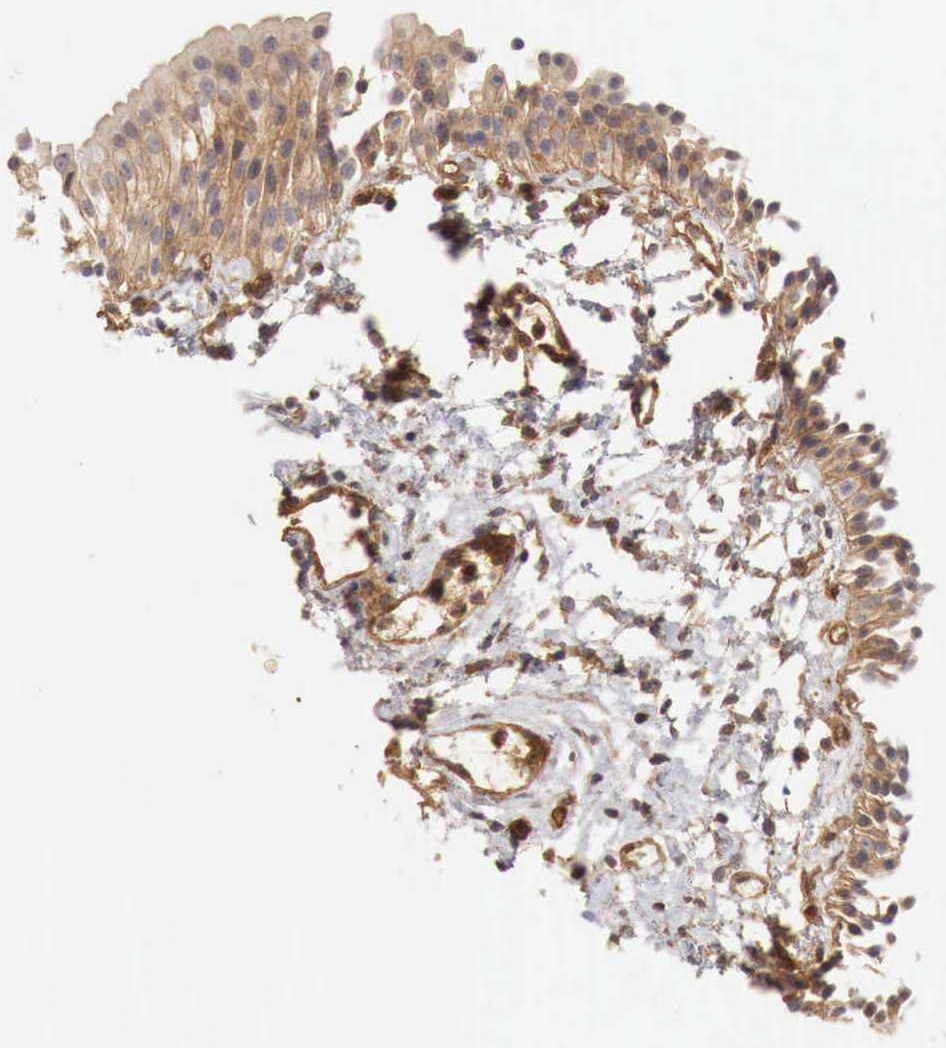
{"staining": {"intensity": "moderate", "quantity": ">75%", "location": "cytoplasmic/membranous"}, "tissue": "urinary bladder", "cell_type": "Urothelial cells", "image_type": "normal", "snomed": [{"axis": "morphology", "description": "Normal tissue, NOS"}, {"axis": "topography", "description": "Urinary bladder"}], "caption": "DAB immunohistochemical staining of unremarkable urinary bladder displays moderate cytoplasmic/membranous protein expression in approximately >75% of urothelial cells.", "gene": "ARMCX4", "patient": {"sex": "male", "age": 48}}